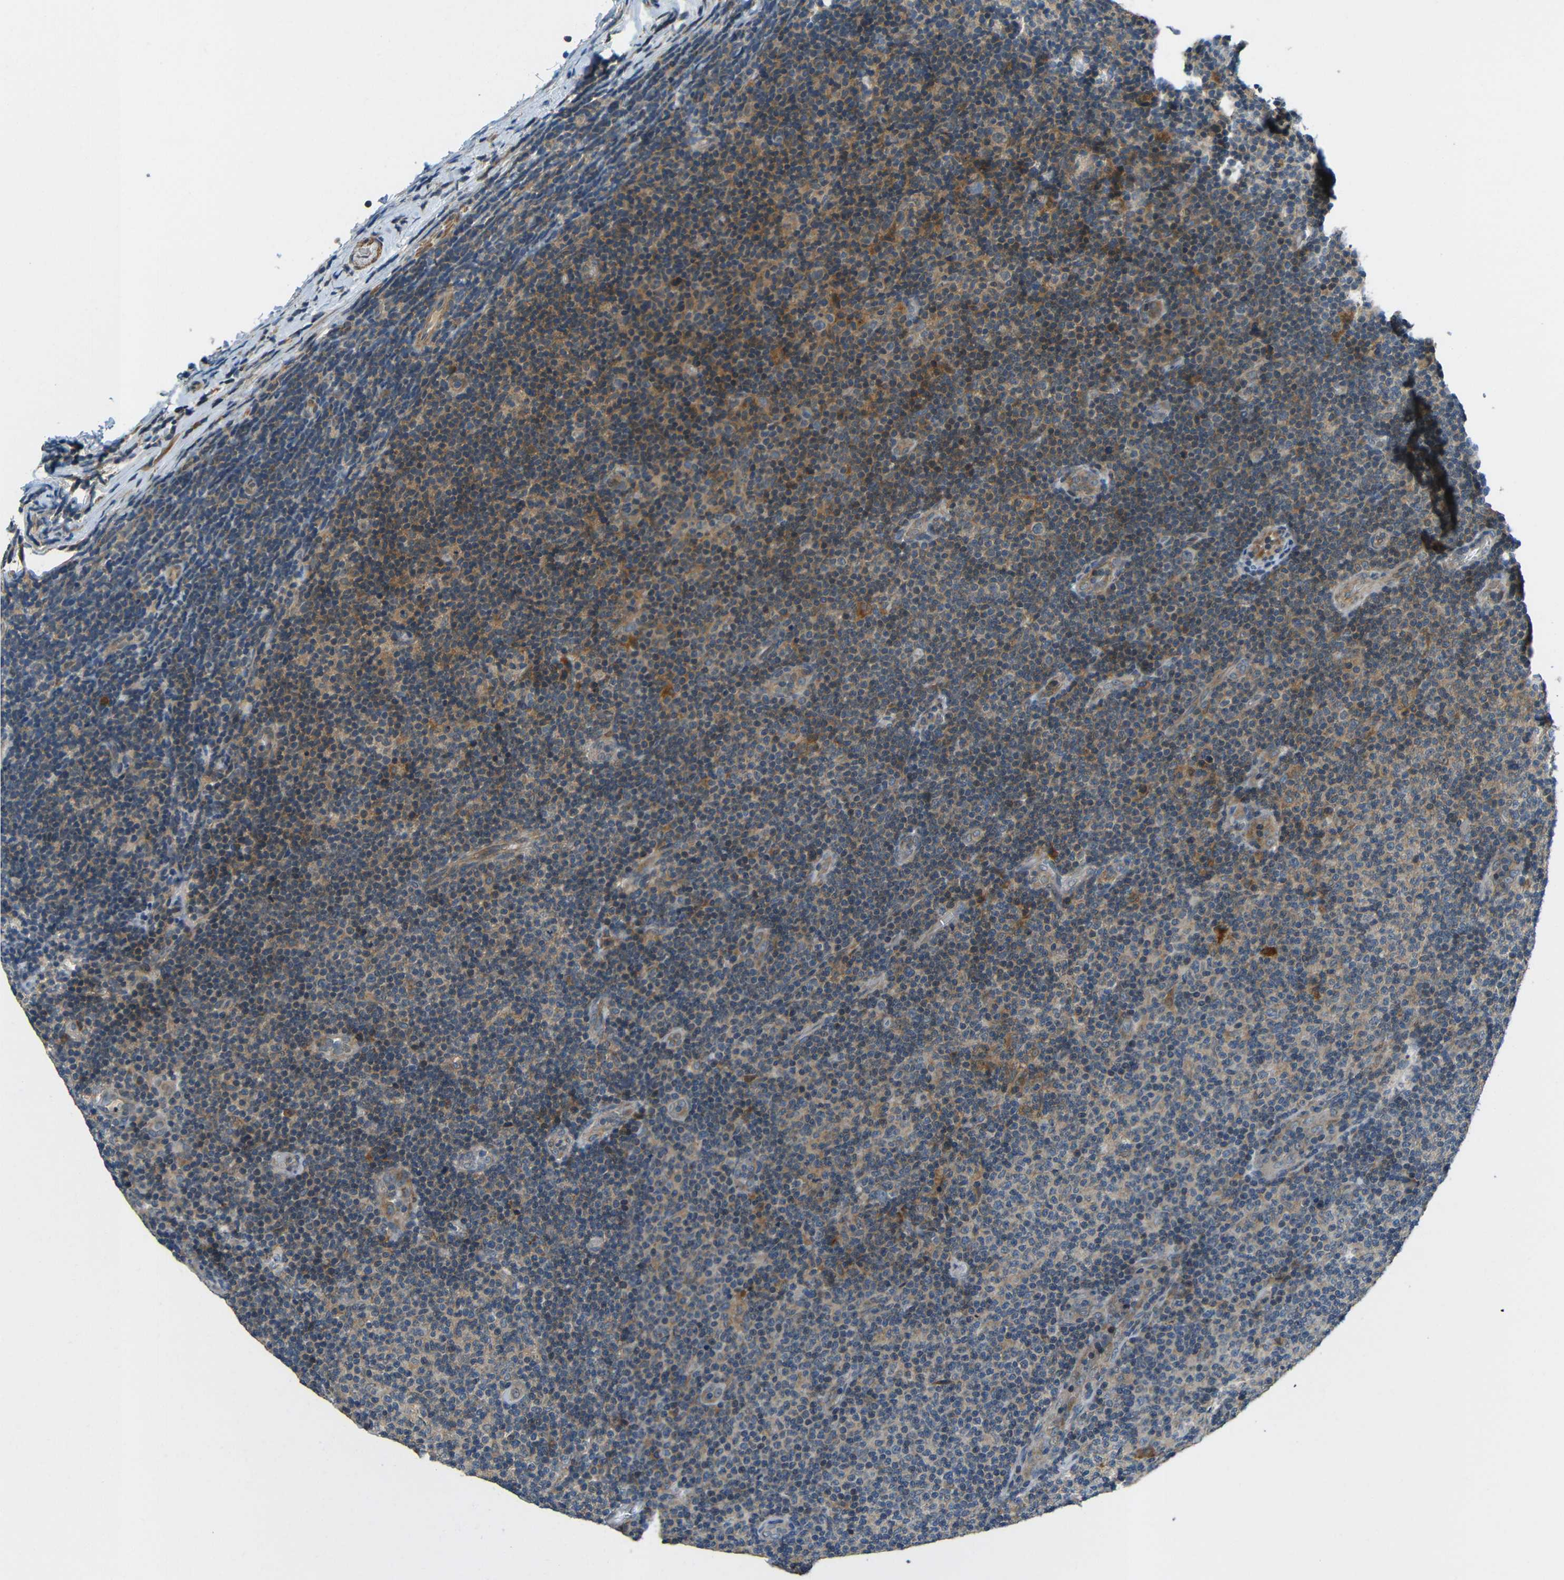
{"staining": {"intensity": "moderate", "quantity": "25%-75%", "location": "cytoplasmic/membranous"}, "tissue": "lymphoma", "cell_type": "Tumor cells", "image_type": "cancer", "snomed": [{"axis": "morphology", "description": "Malignant lymphoma, non-Hodgkin's type, Low grade"}, {"axis": "topography", "description": "Lymph node"}], "caption": "This micrograph exhibits malignant lymphoma, non-Hodgkin's type (low-grade) stained with IHC to label a protein in brown. The cytoplasmic/membranous of tumor cells show moderate positivity for the protein. Nuclei are counter-stained blue.", "gene": "FNDC3A", "patient": {"sex": "male", "age": 83}}